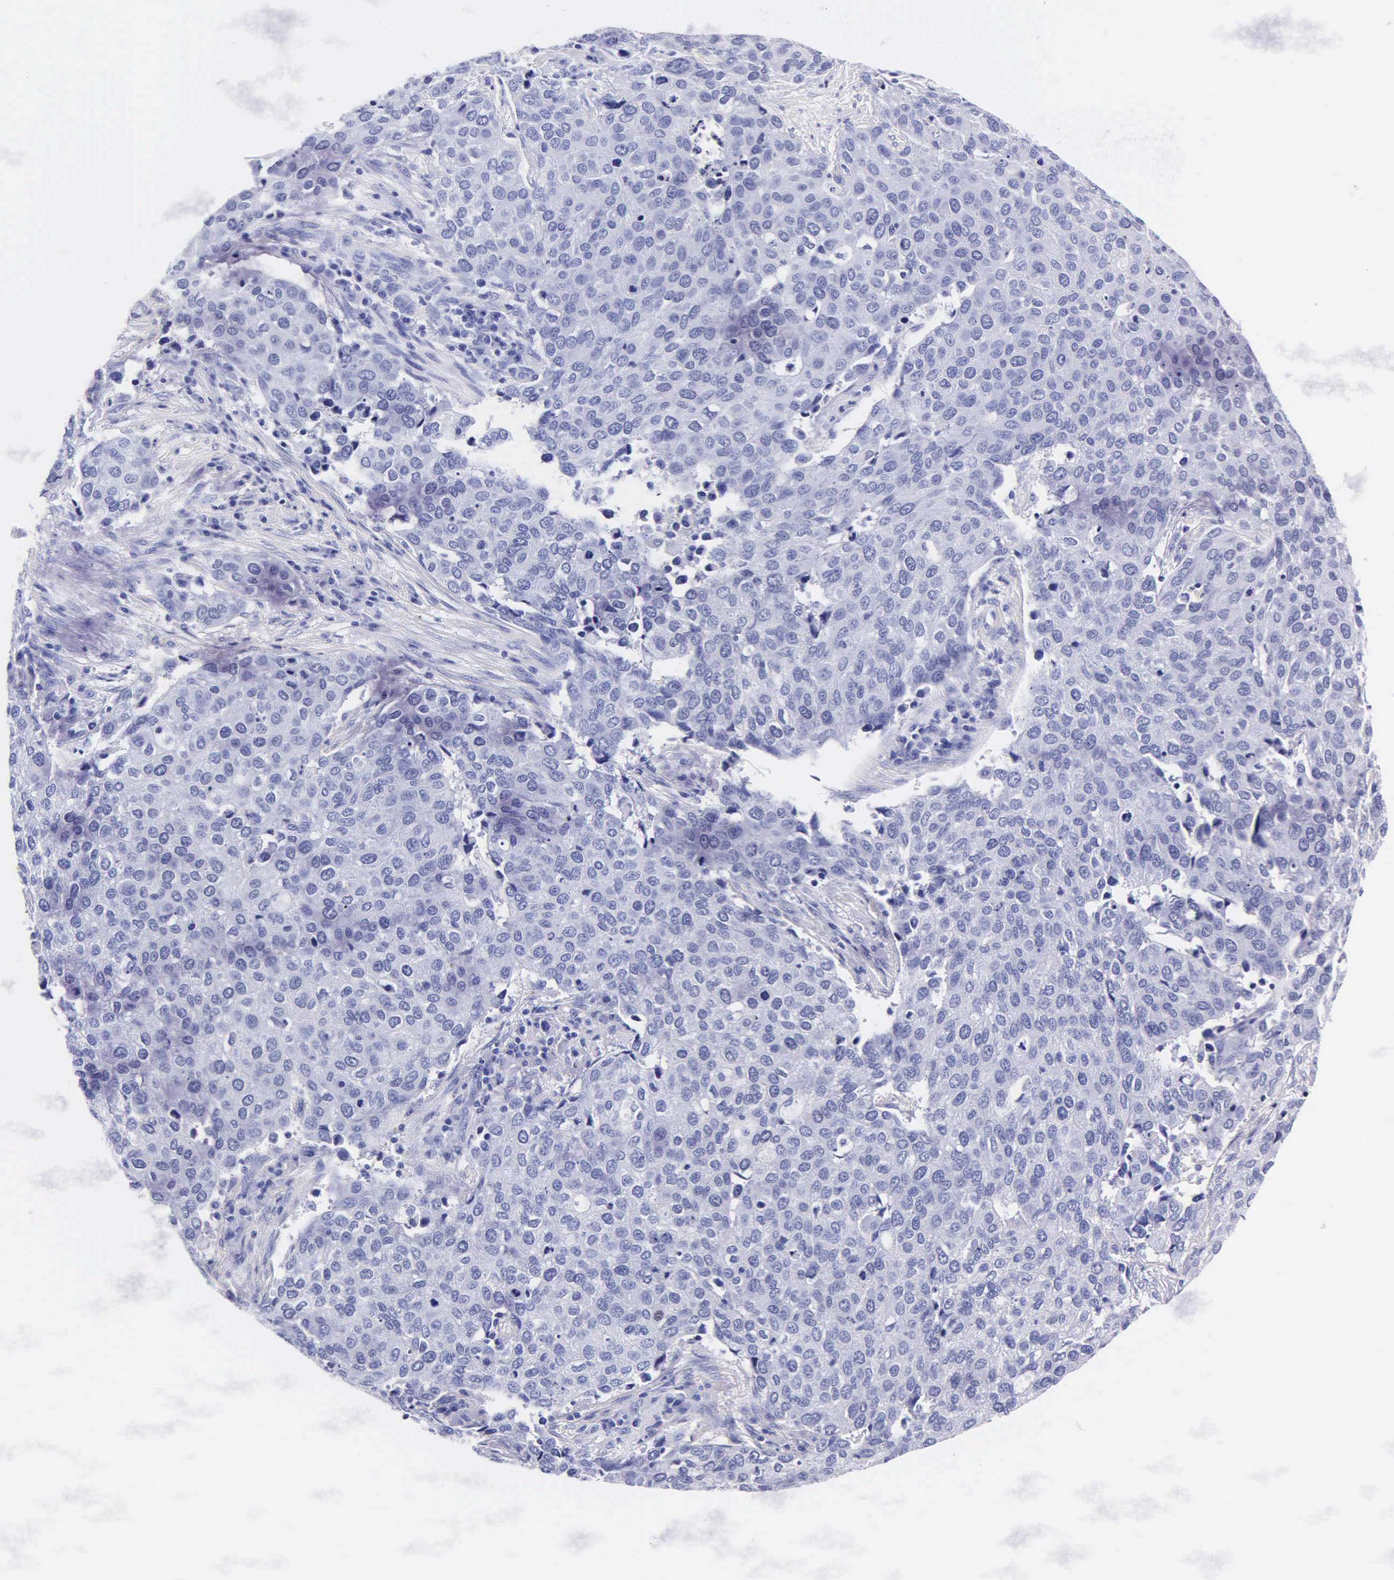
{"staining": {"intensity": "negative", "quantity": "none", "location": "none"}, "tissue": "cervical cancer", "cell_type": "Tumor cells", "image_type": "cancer", "snomed": [{"axis": "morphology", "description": "Squamous cell carcinoma, NOS"}, {"axis": "topography", "description": "Cervix"}], "caption": "IHC photomicrograph of neoplastic tissue: human cervical cancer (squamous cell carcinoma) stained with DAB displays no significant protein staining in tumor cells.", "gene": "MB", "patient": {"sex": "female", "age": 54}}